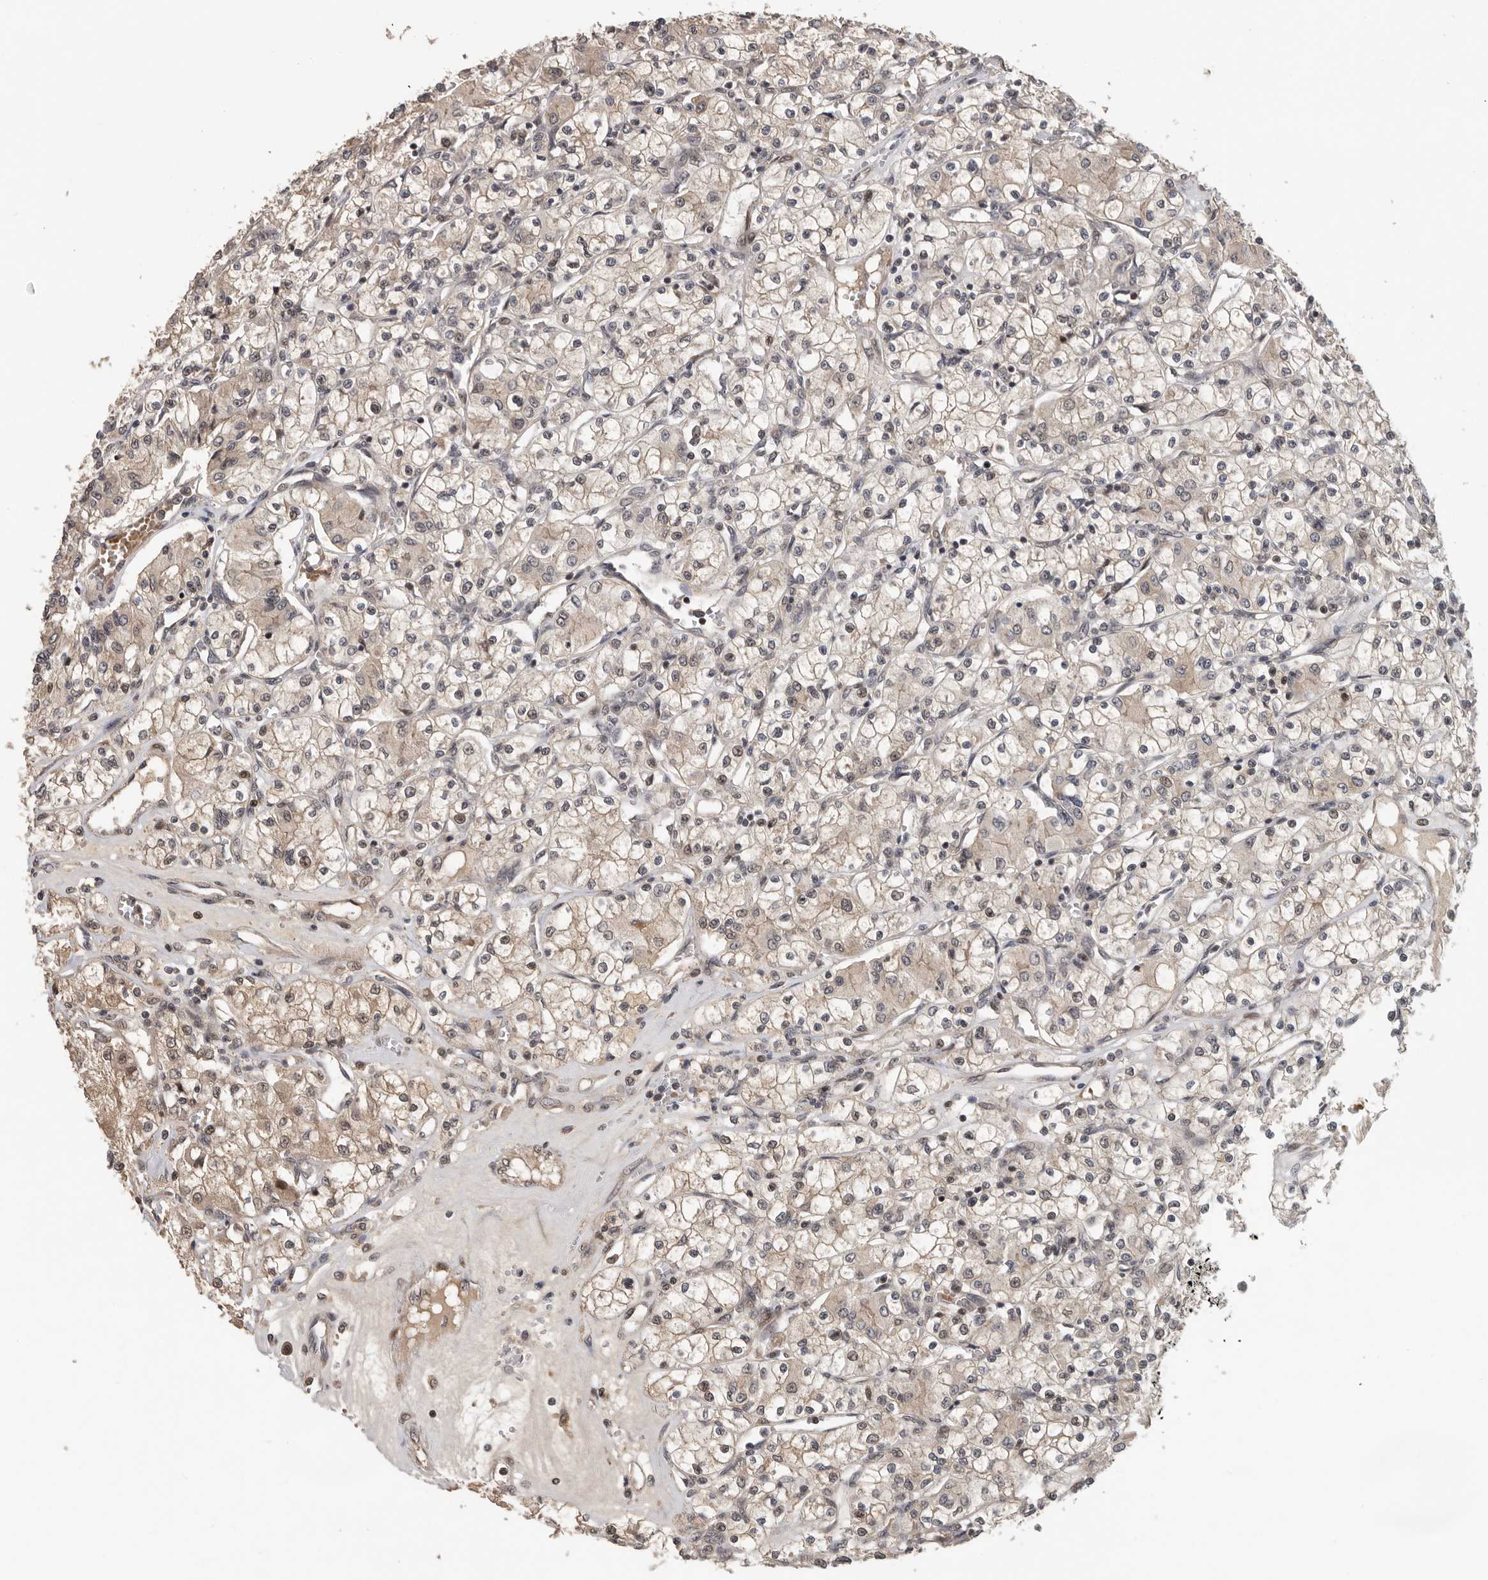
{"staining": {"intensity": "weak", "quantity": "25%-75%", "location": "cytoplasmic/membranous,nuclear"}, "tissue": "renal cancer", "cell_type": "Tumor cells", "image_type": "cancer", "snomed": [{"axis": "morphology", "description": "Adenocarcinoma, NOS"}, {"axis": "topography", "description": "Kidney"}], "caption": "Immunohistochemical staining of human adenocarcinoma (renal) exhibits low levels of weak cytoplasmic/membranous and nuclear staining in approximately 25%-75% of tumor cells.", "gene": "HENMT1", "patient": {"sex": "female", "age": 59}}